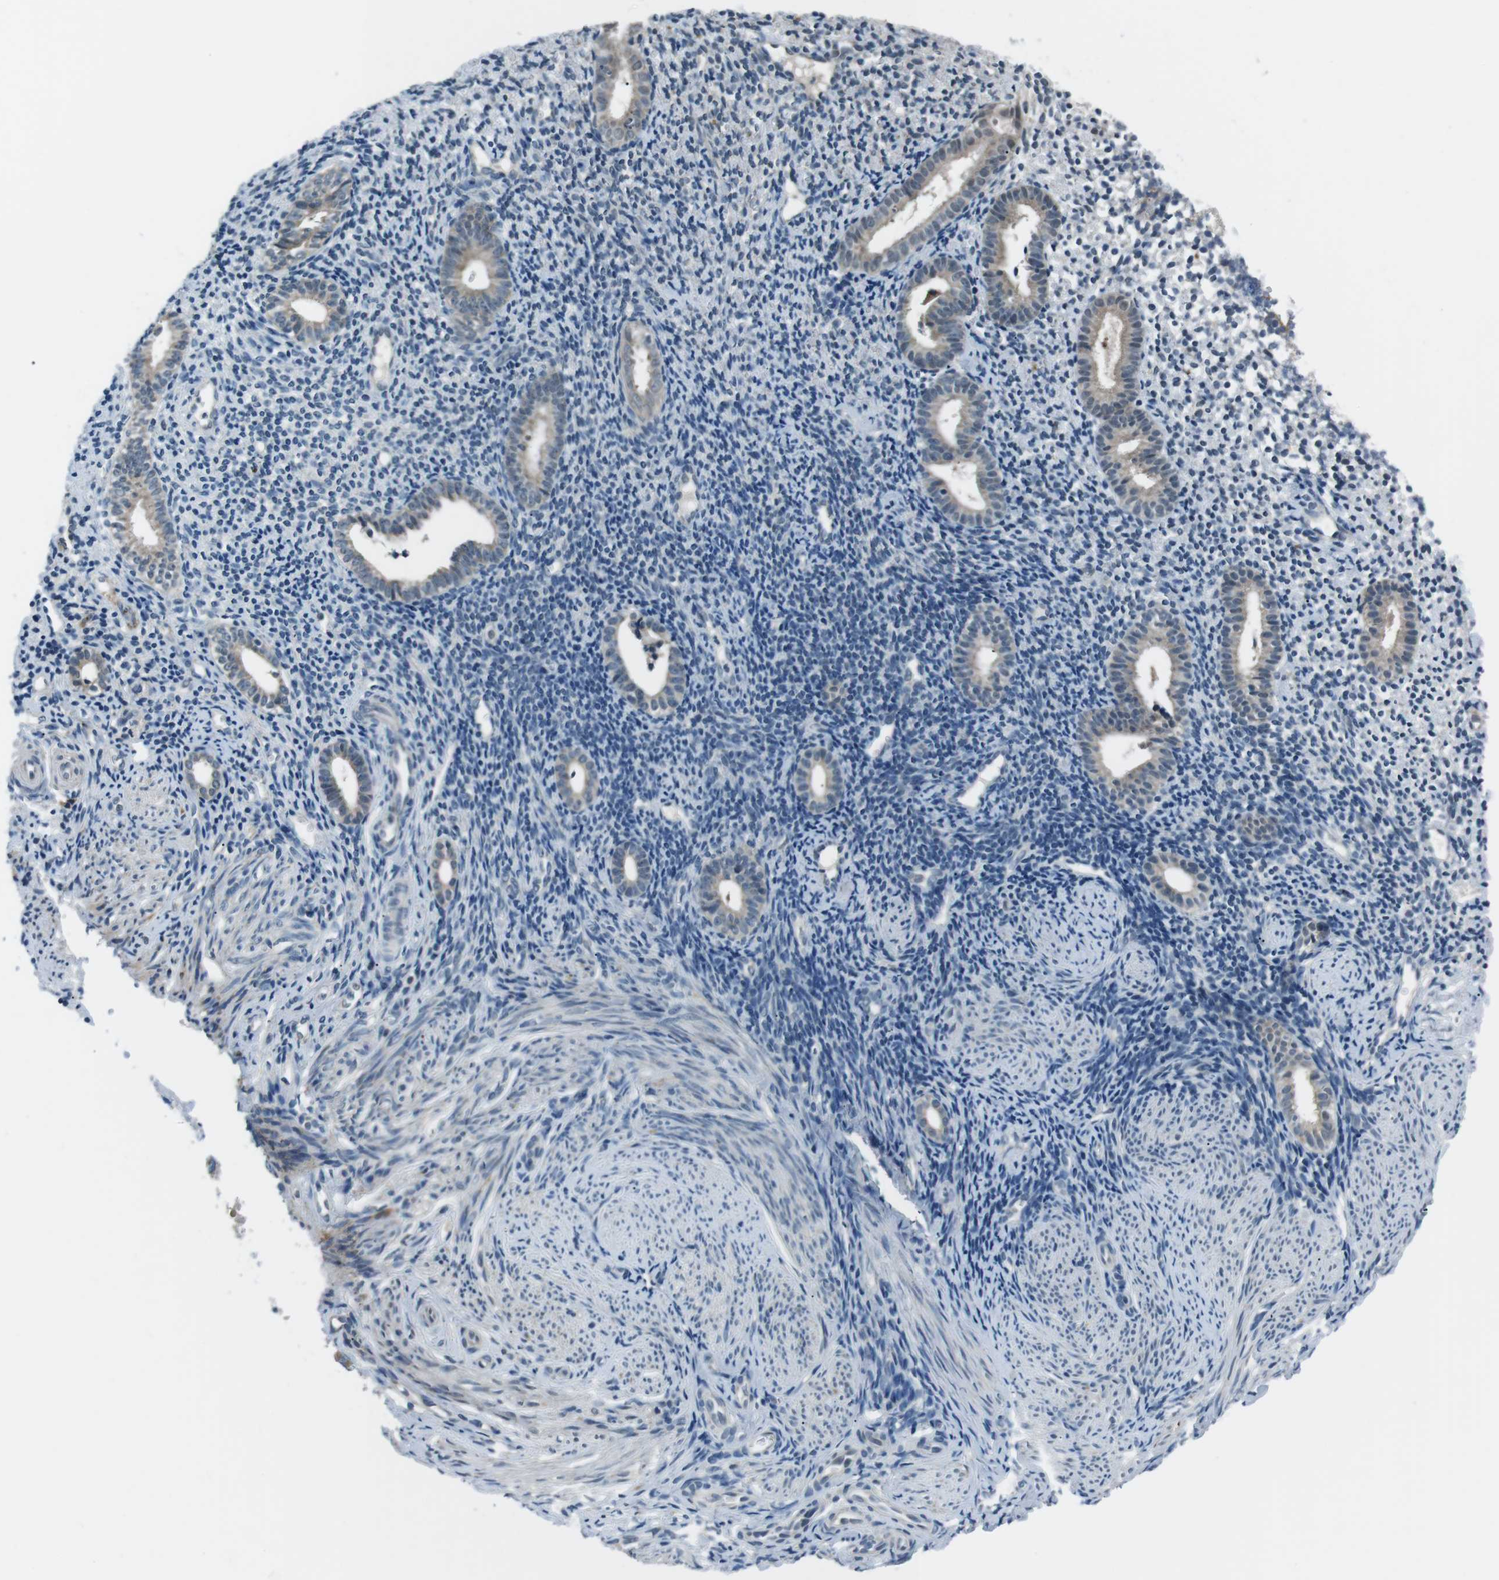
{"staining": {"intensity": "negative", "quantity": "none", "location": "none"}, "tissue": "endometrium", "cell_type": "Cells in endometrial stroma", "image_type": "normal", "snomed": [{"axis": "morphology", "description": "Normal tissue, NOS"}, {"axis": "topography", "description": "Endometrium"}], "caption": "A high-resolution histopathology image shows IHC staining of normal endometrium, which reveals no significant positivity in cells in endometrial stroma. (DAB (3,3'-diaminobenzidine) immunohistochemistry with hematoxylin counter stain).", "gene": "FAM3B", "patient": {"sex": "female", "age": 50}}